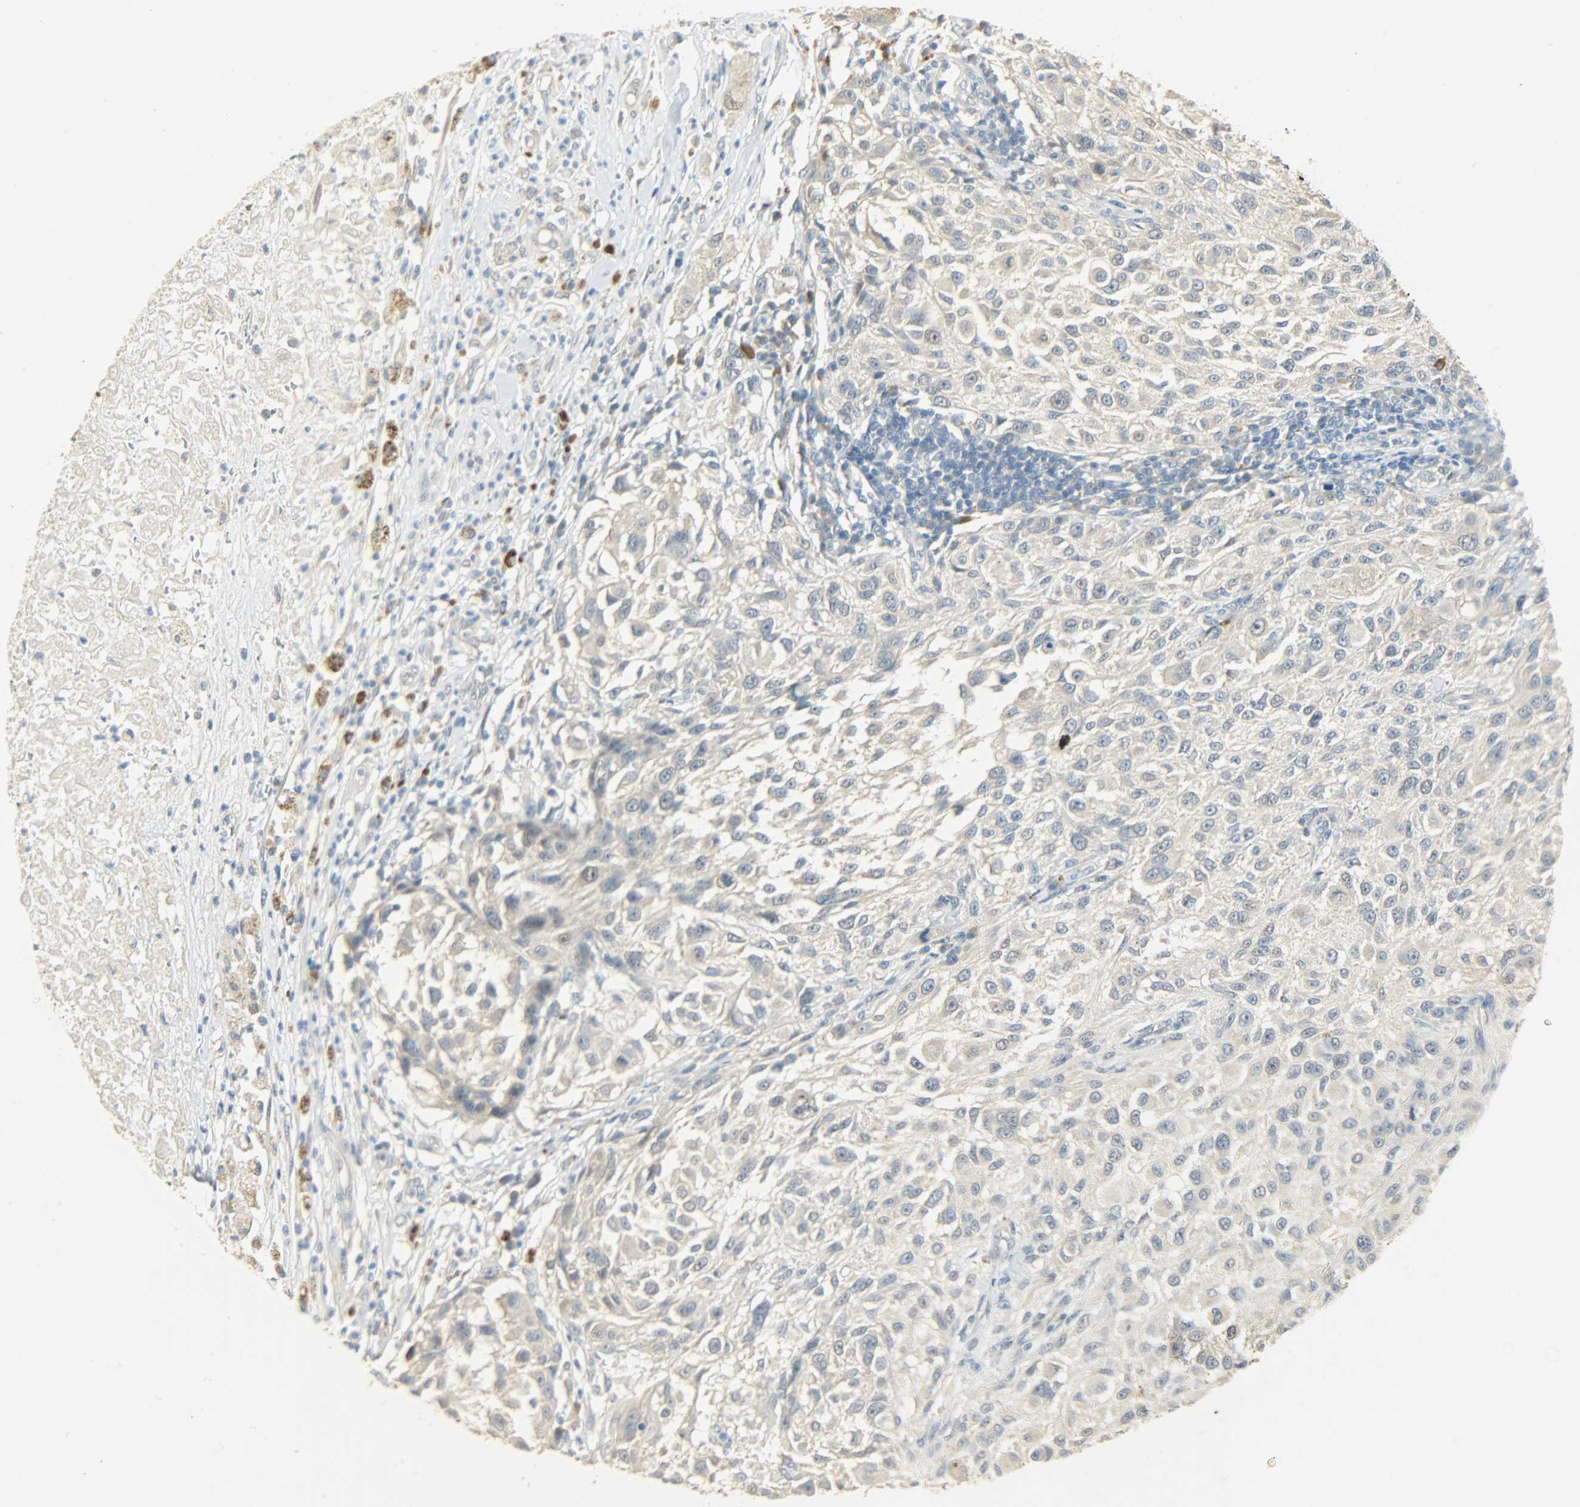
{"staining": {"intensity": "negative", "quantity": "none", "location": "none"}, "tissue": "melanoma", "cell_type": "Tumor cells", "image_type": "cancer", "snomed": [{"axis": "morphology", "description": "Necrosis, NOS"}, {"axis": "morphology", "description": "Malignant melanoma, NOS"}, {"axis": "topography", "description": "Skin"}], "caption": "Human malignant melanoma stained for a protein using IHC demonstrates no staining in tumor cells.", "gene": "USP13", "patient": {"sex": "female", "age": 87}}